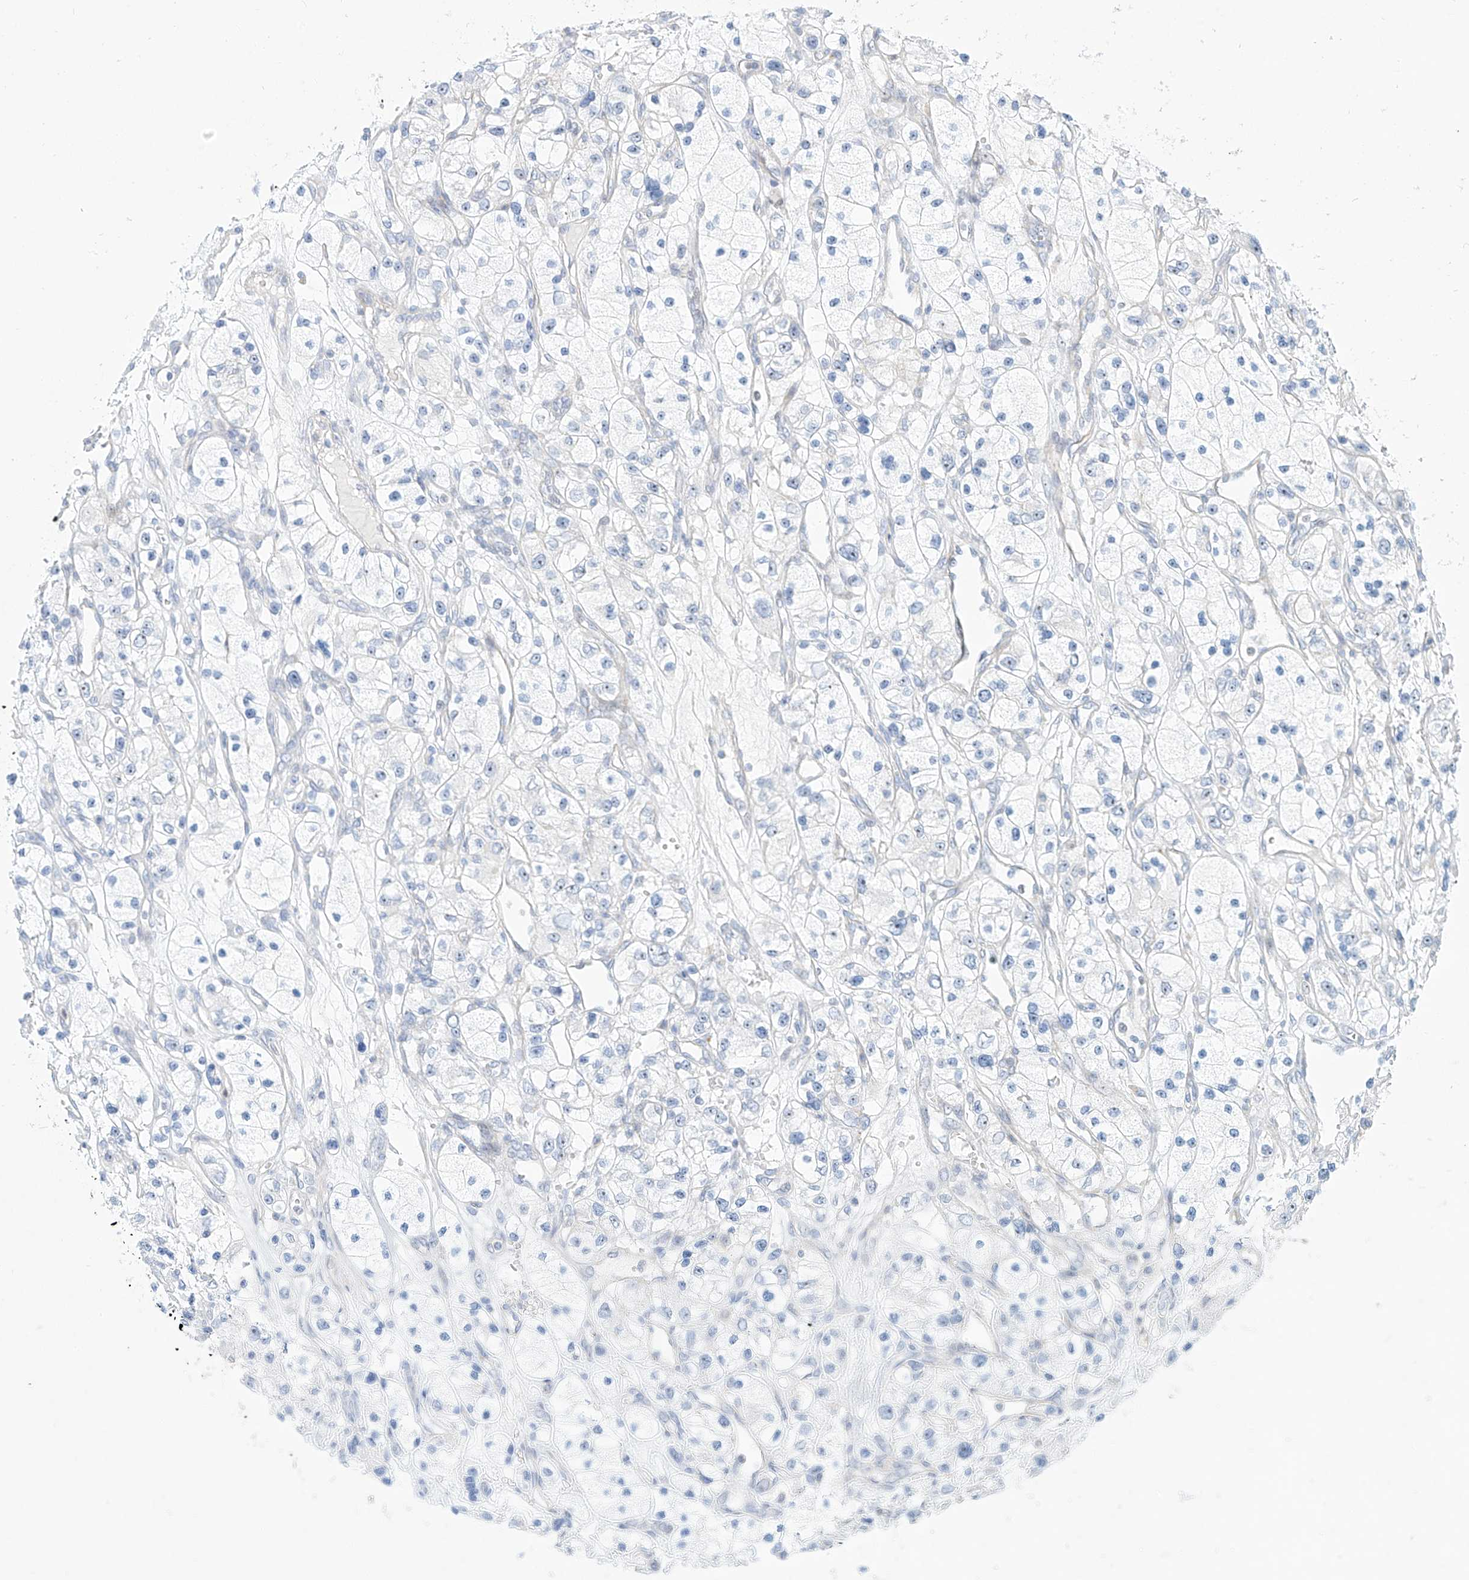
{"staining": {"intensity": "negative", "quantity": "none", "location": "none"}, "tissue": "renal cancer", "cell_type": "Tumor cells", "image_type": "cancer", "snomed": [{"axis": "morphology", "description": "Adenocarcinoma, NOS"}, {"axis": "topography", "description": "Kidney"}], "caption": "This image is of renal adenocarcinoma stained with immunohistochemistry (IHC) to label a protein in brown with the nuclei are counter-stained blue. There is no staining in tumor cells.", "gene": "SNU13", "patient": {"sex": "female", "age": 57}}